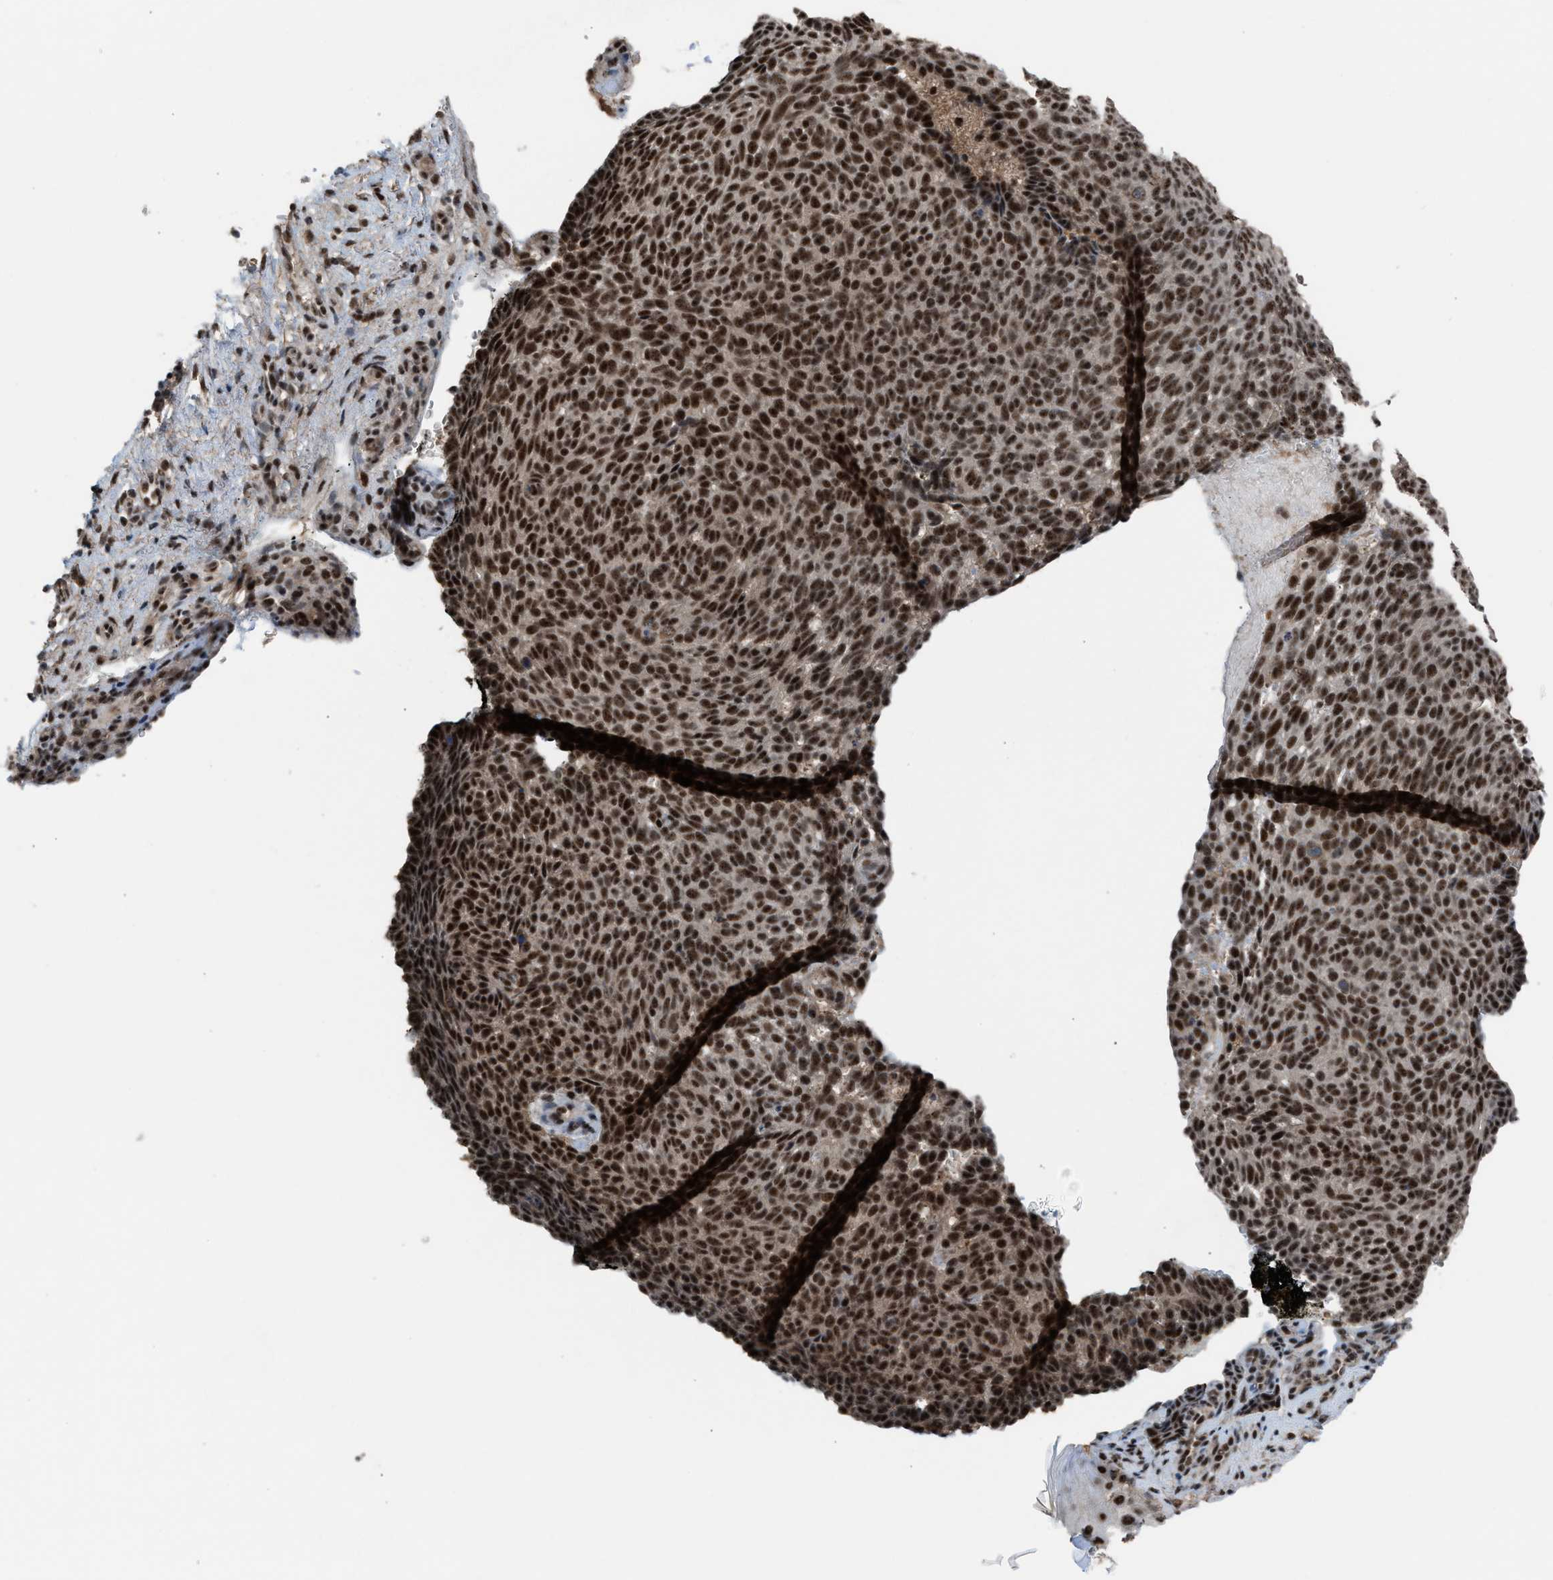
{"staining": {"intensity": "strong", "quantity": ">75%", "location": "nuclear"}, "tissue": "skin cancer", "cell_type": "Tumor cells", "image_type": "cancer", "snomed": [{"axis": "morphology", "description": "Basal cell carcinoma"}, {"axis": "topography", "description": "Skin"}], "caption": "There is high levels of strong nuclear staining in tumor cells of skin basal cell carcinoma, as demonstrated by immunohistochemical staining (brown color).", "gene": "PRPF4", "patient": {"sex": "male", "age": 61}}